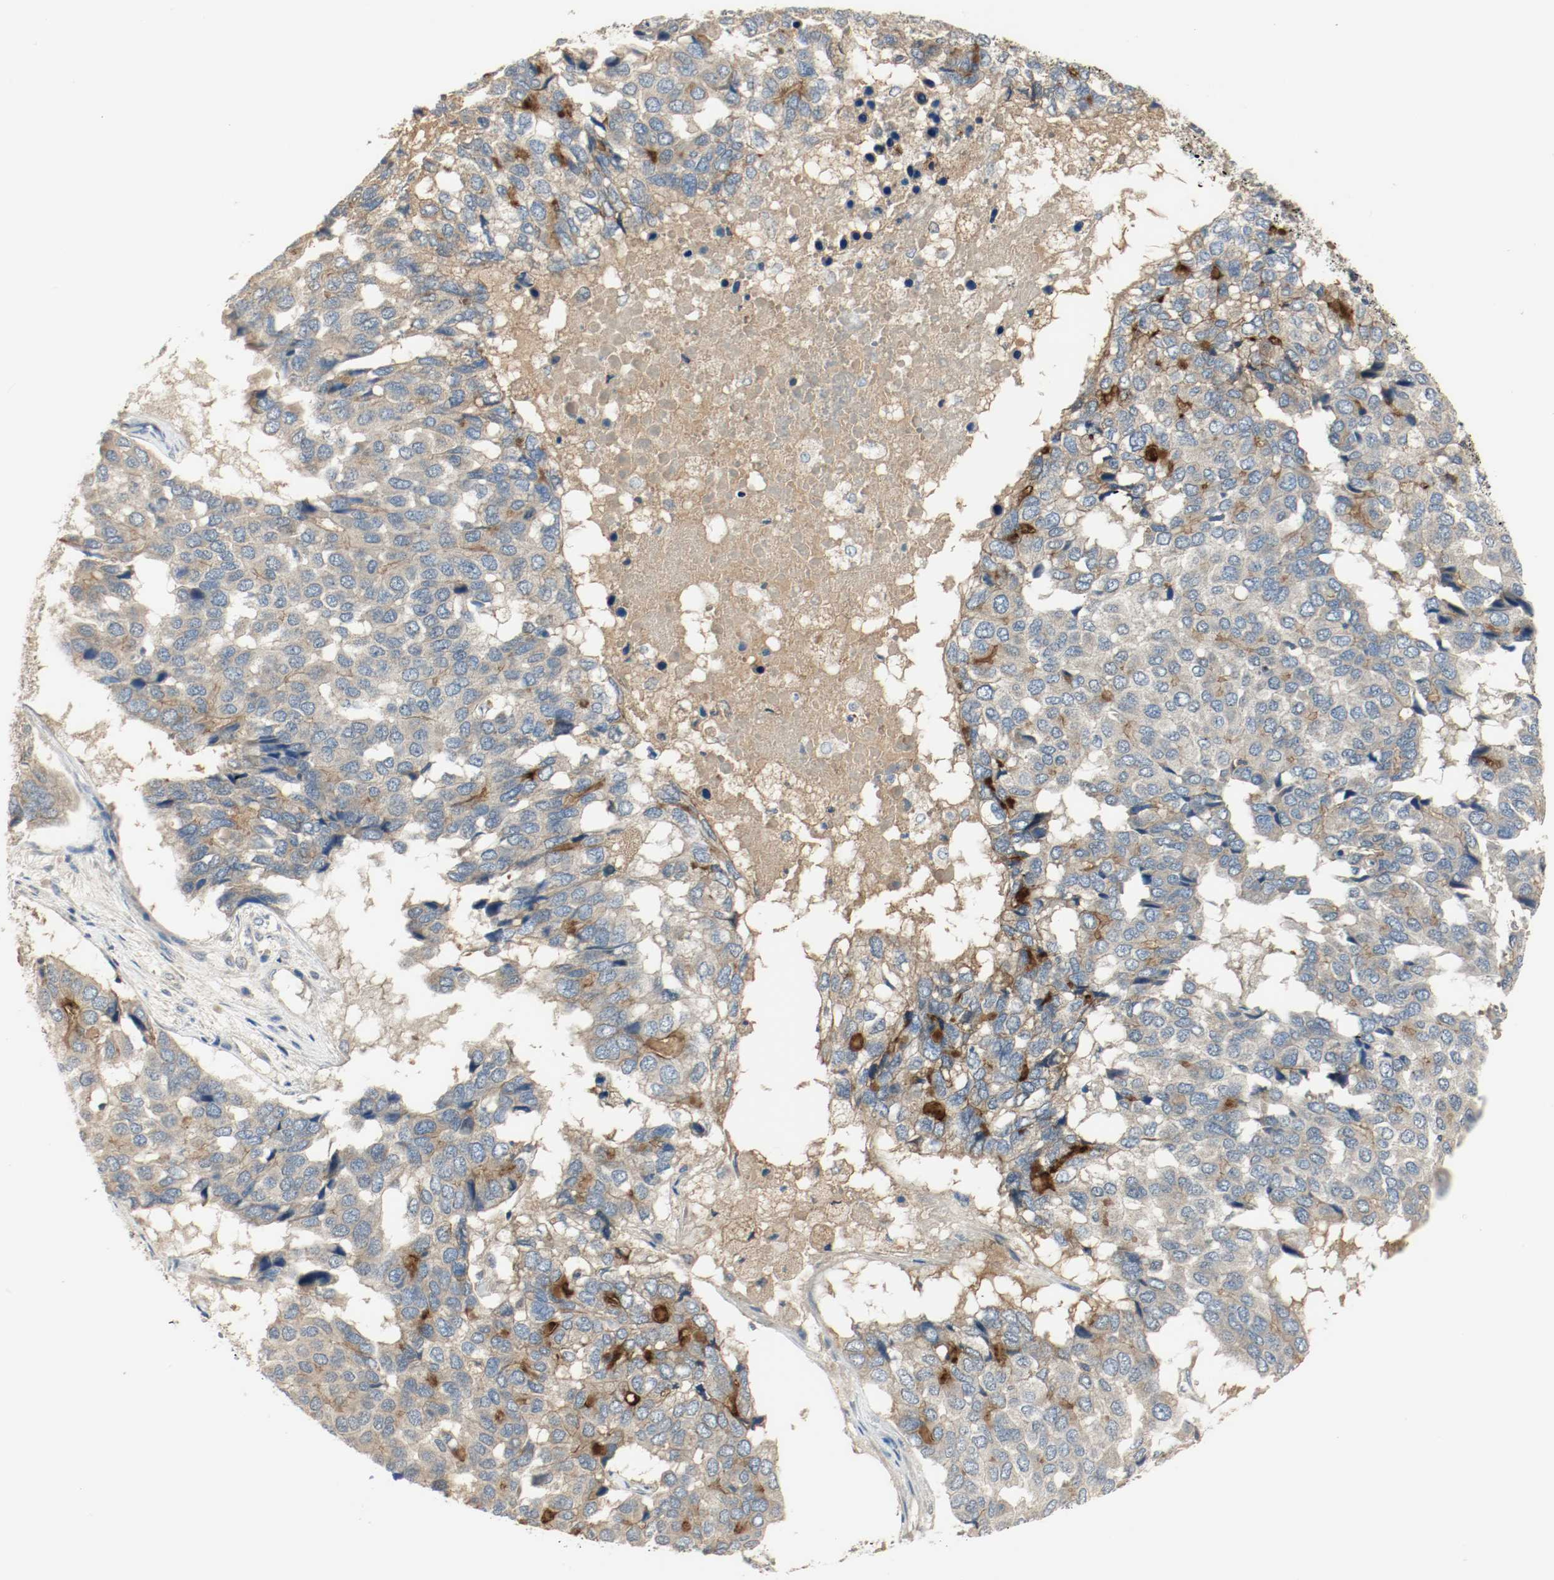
{"staining": {"intensity": "strong", "quantity": "<25%", "location": "cytoplasmic/membranous"}, "tissue": "pancreatic cancer", "cell_type": "Tumor cells", "image_type": "cancer", "snomed": [{"axis": "morphology", "description": "Adenocarcinoma, NOS"}, {"axis": "topography", "description": "Pancreas"}], "caption": "Tumor cells exhibit strong cytoplasmic/membranous staining in about <25% of cells in pancreatic cancer.", "gene": "MELTF", "patient": {"sex": "male", "age": 50}}